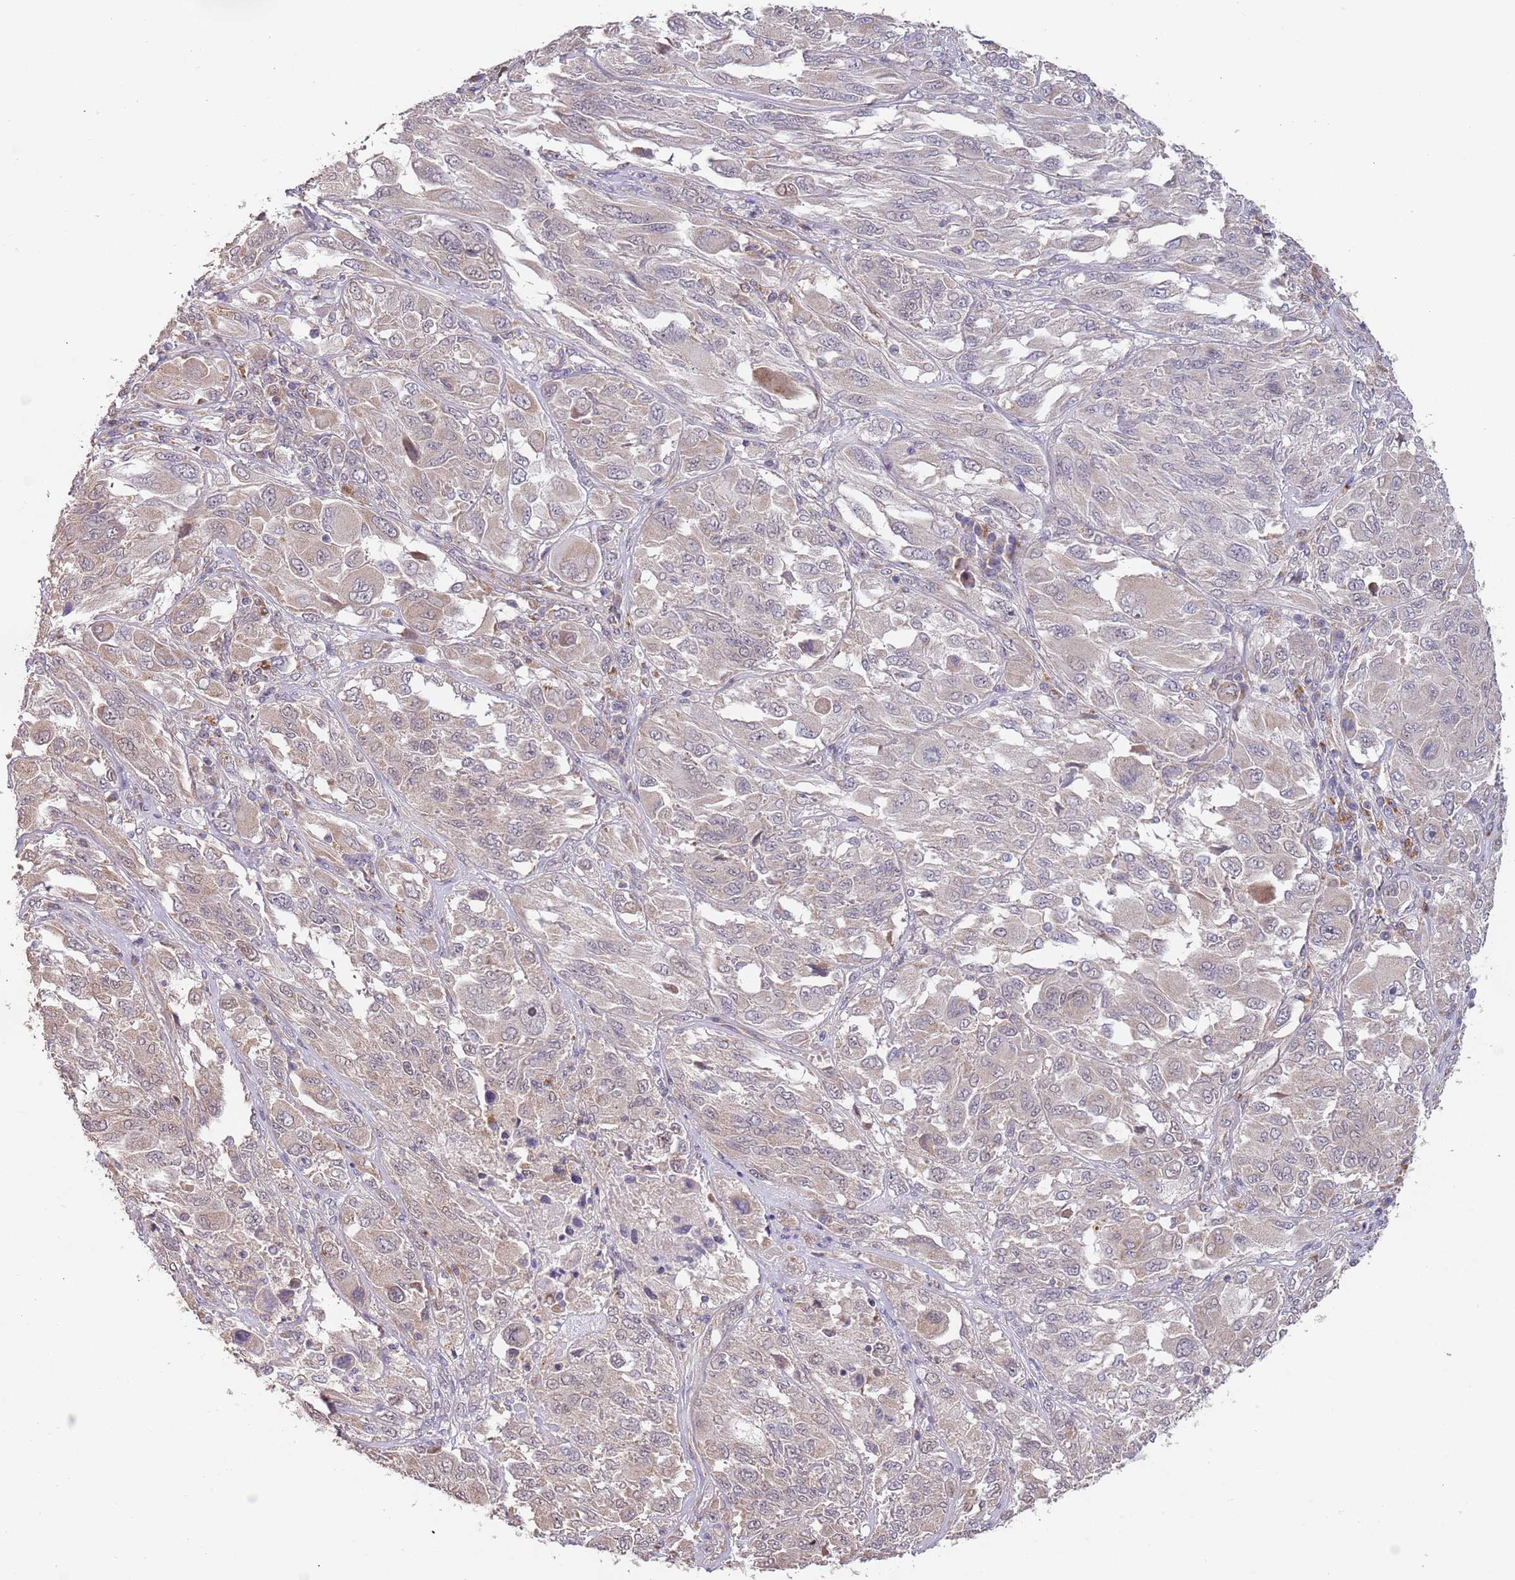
{"staining": {"intensity": "weak", "quantity": "<25%", "location": "cytoplasmic/membranous"}, "tissue": "melanoma", "cell_type": "Tumor cells", "image_type": "cancer", "snomed": [{"axis": "morphology", "description": "Malignant melanoma, NOS"}, {"axis": "topography", "description": "Skin"}], "caption": "DAB (3,3'-diaminobenzidine) immunohistochemical staining of human malignant melanoma exhibits no significant expression in tumor cells.", "gene": "TMEM64", "patient": {"sex": "female", "age": 91}}